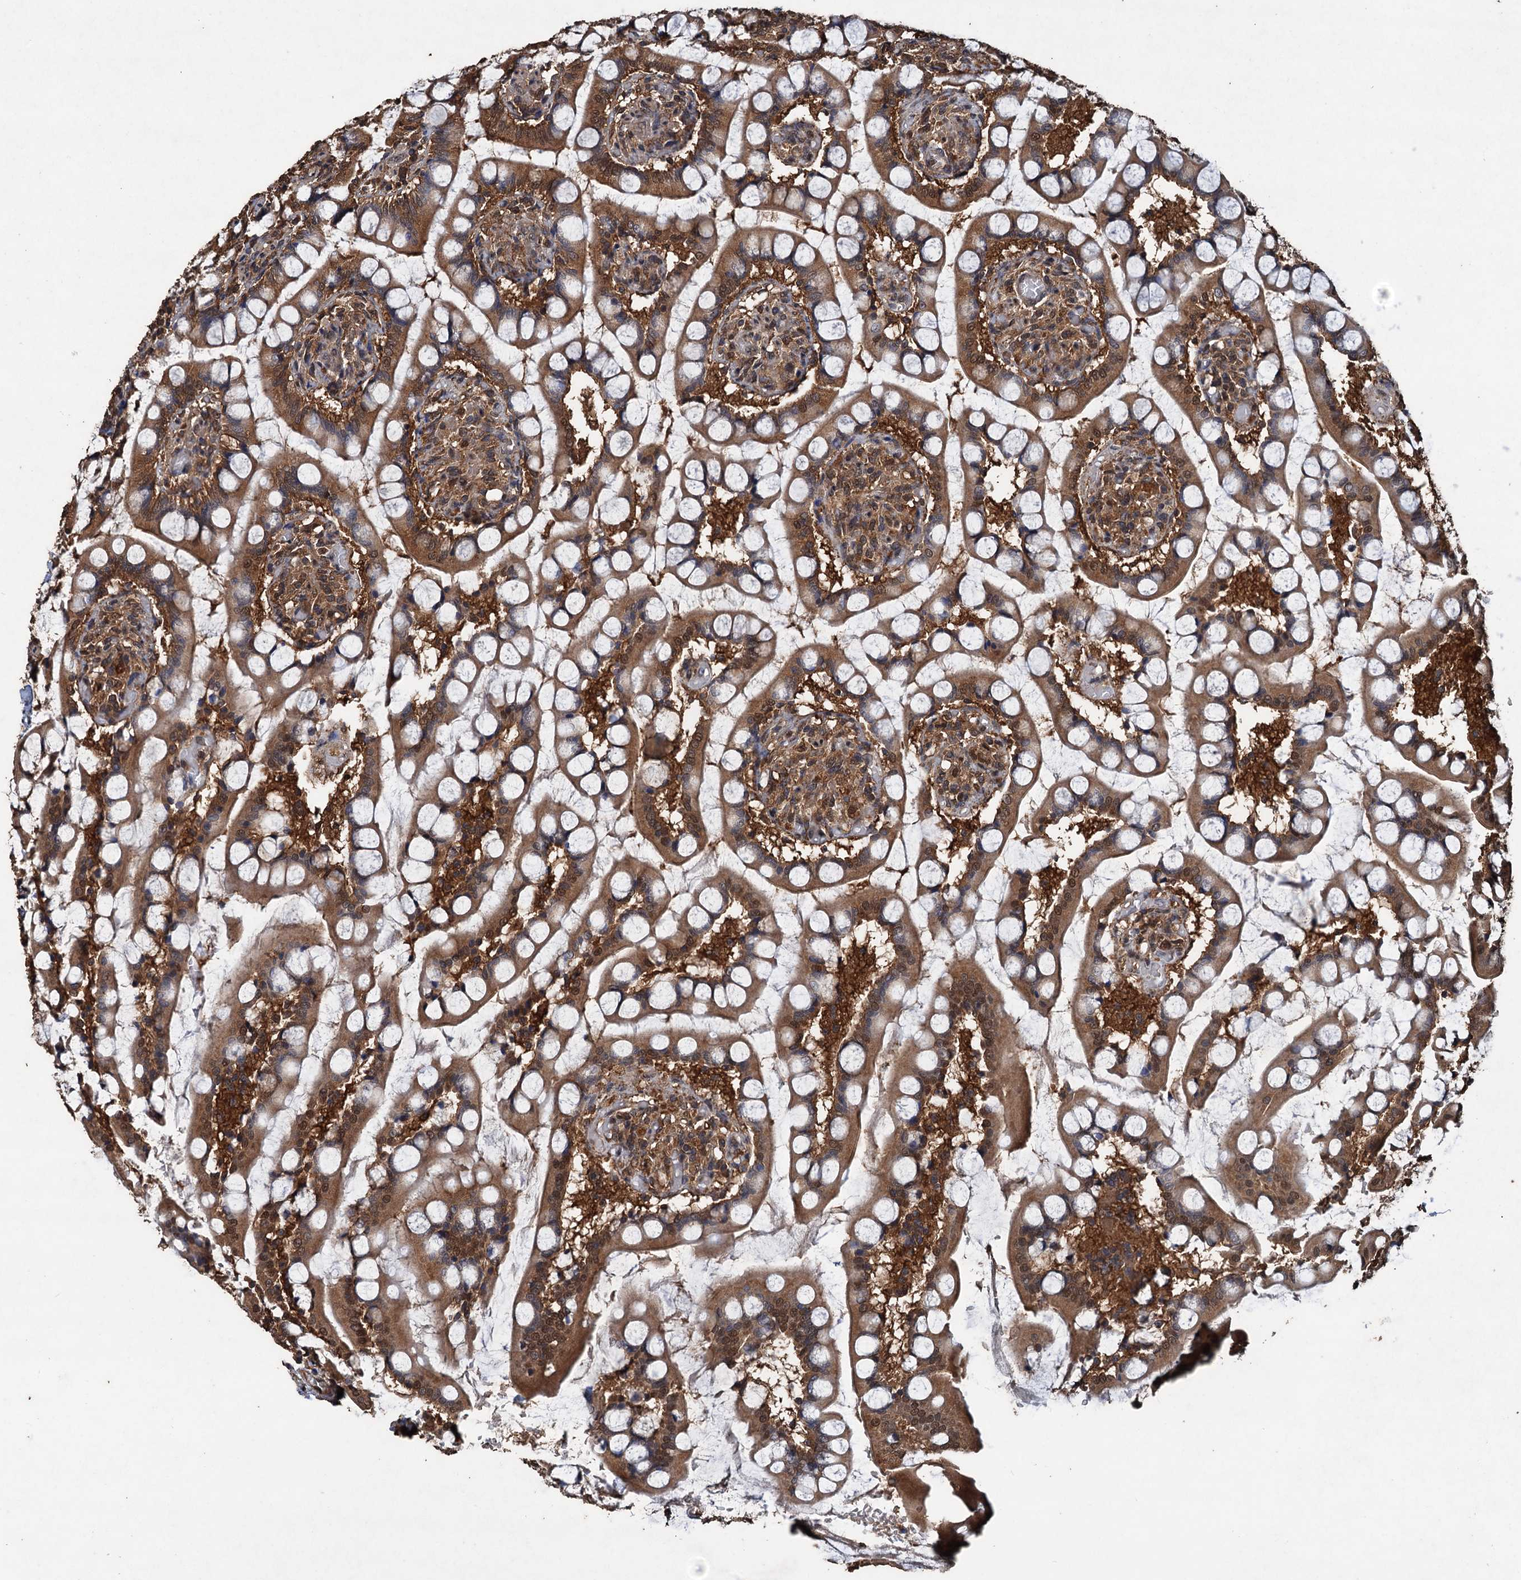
{"staining": {"intensity": "strong", "quantity": ">75%", "location": "cytoplasmic/membranous,nuclear"}, "tissue": "small intestine", "cell_type": "Glandular cells", "image_type": "normal", "snomed": [{"axis": "morphology", "description": "Normal tissue, NOS"}, {"axis": "topography", "description": "Small intestine"}], "caption": "Glandular cells display high levels of strong cytoplasmic/membranous,nuclear positivity in about >75% of cells in normal small intestine. (DAB (3,3'-diaminobenzidine) IHC, brown staining for protein, blue staining for nuclei).", "gene": "PSMD9", "patient": {"sex": "male", "age": 52}}